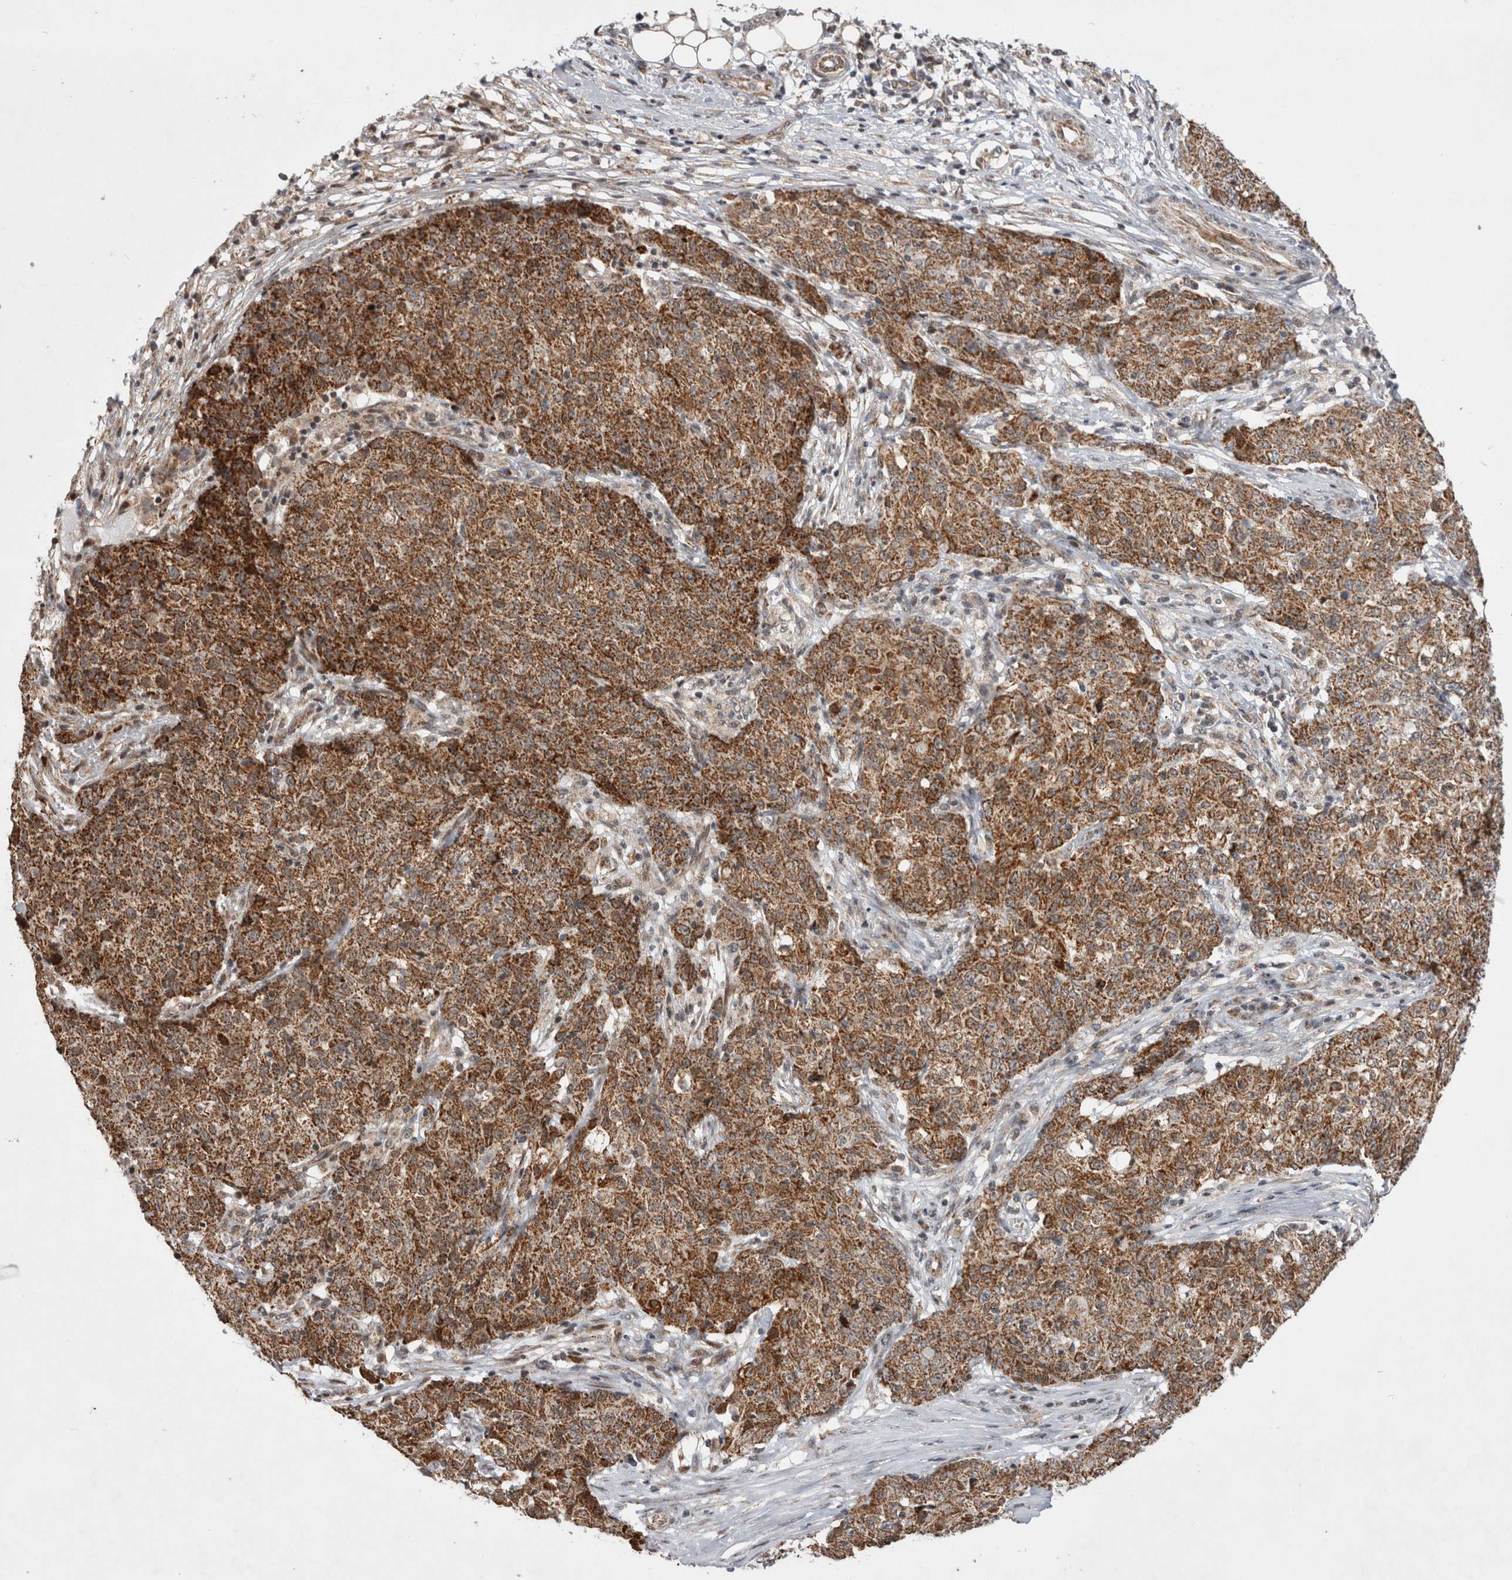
{"staining": {"intensity": "strong", "quantity": ">75%", "location": "cytoplasmic/membranous"}, "tissue": "ovarian cancer", "cell_type": "Tumor cells", "image_type": "cancer", "snomed": [{"axis": "morphology", "description": "Carcinoma, endometroid"}, {"axis": "topography", "description": "Ovary"}], "caption": "The image shows a brown stain indicating the presence of a protein in the cytoplasmic/membranous of tumor cells in ovarian cancer (endometroid carcinoma). The staining is performed using DAB brown chromogen to label protein expression. The nuclei are counter-stained blue using hematoxylin.", "gene": "MRPL37", "patient": {"sex": "female", "age": 42}}